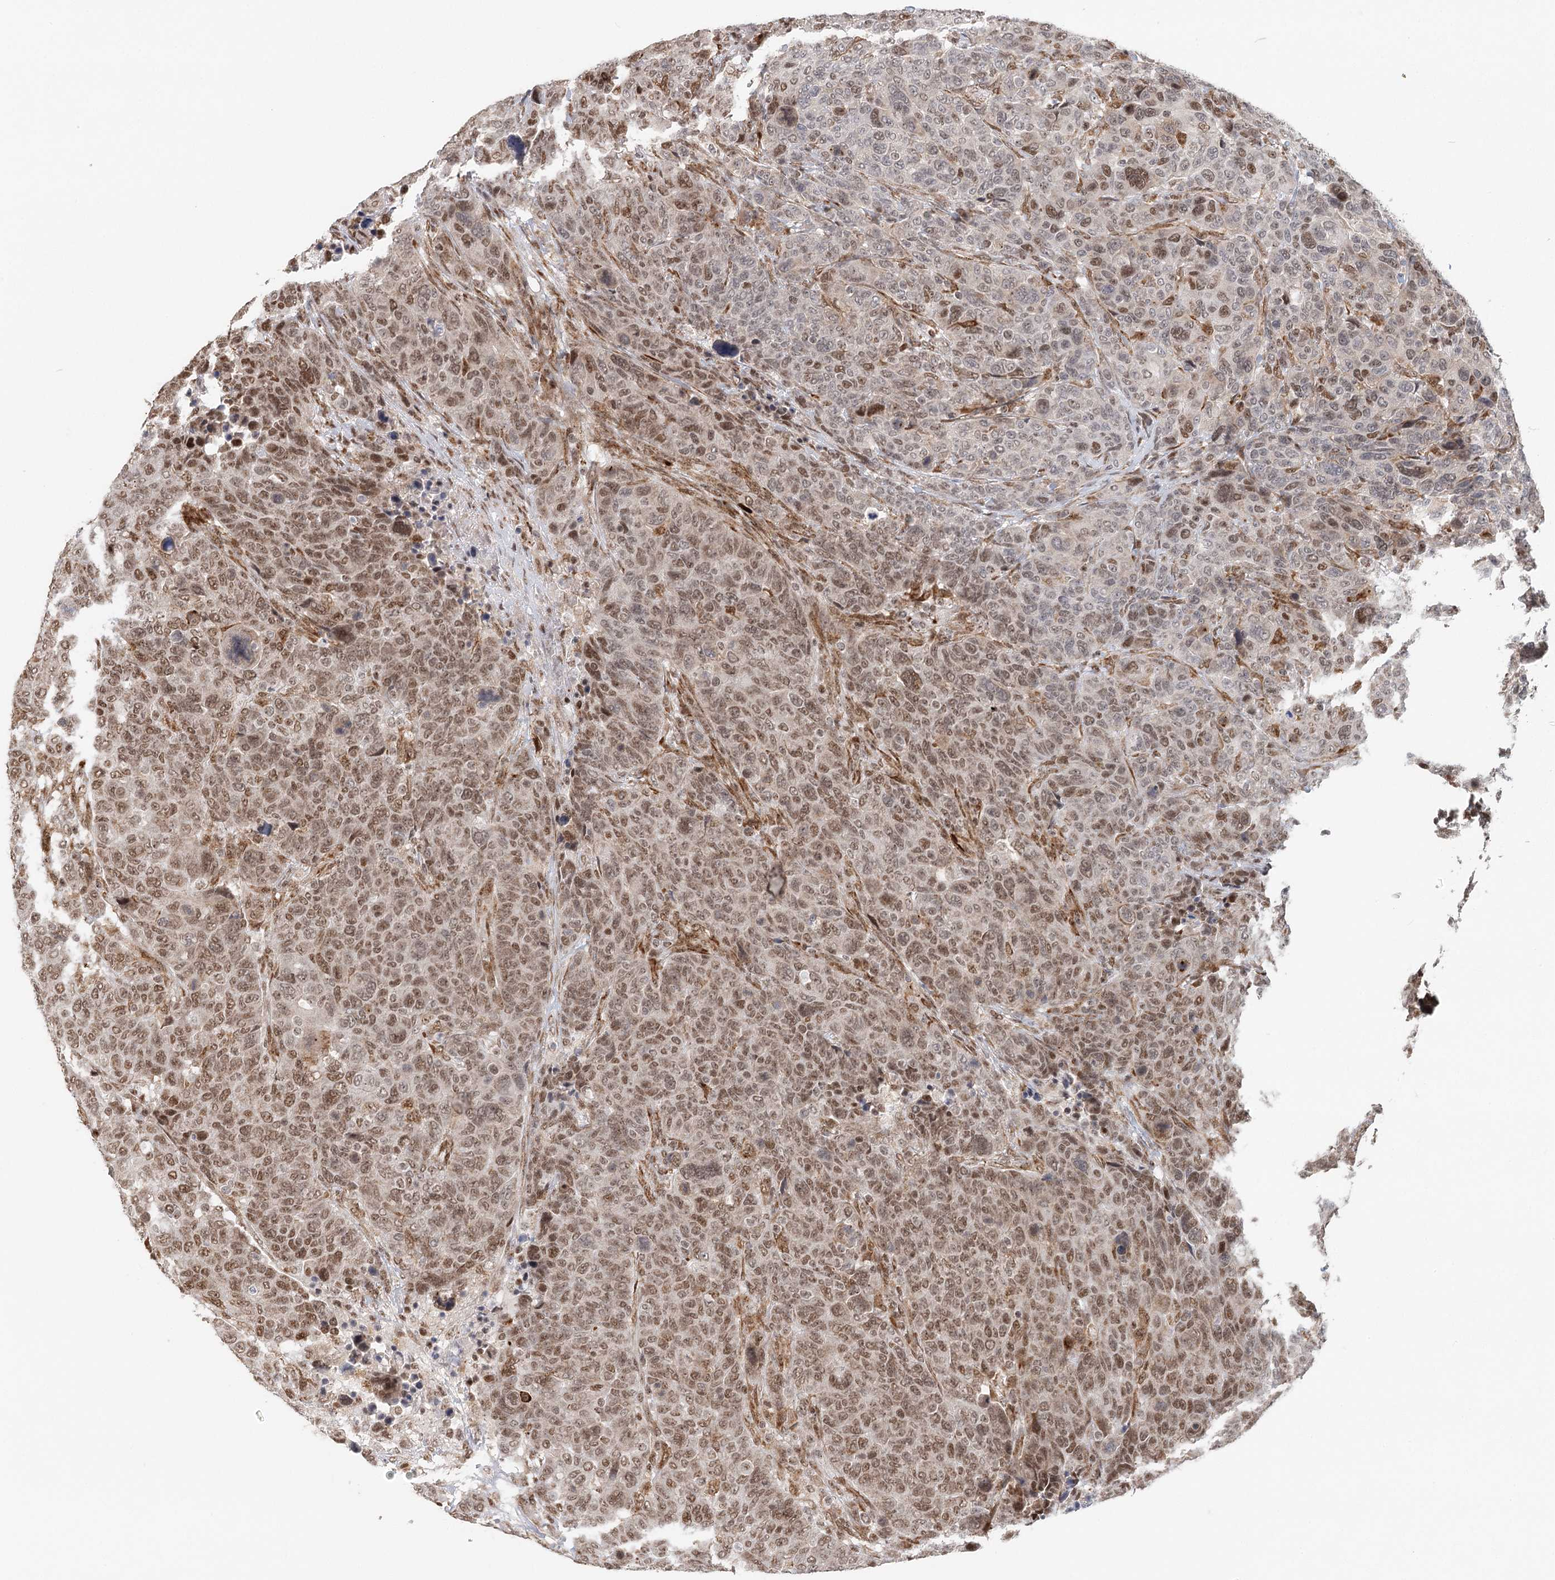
{"staining": {"intensity": "moderate", "quantity": ">75%", "location": "nuclear"}, "tissue": "breast cancer", "cell_type": "Tumor cells", "image_type": "cancer", "snomed": [{"axis": "morphology", "description": "Duct carcinoma"}, {"axis": "topography", "description": "Breast"}], "caption": "A brown stain highlights moderate nuclear expression of a protein in breast cancer (intraductal carcinoma) tumor cells. The staining was performed using DAB (3,3'-diaminobenzidine) to visualize the protein expression in brown, while the nuclei were stained in blue with hematoxylin (Magnification: 20x).", "gene": "BNIP5", "patient": {"sex": "female", "age": 37}}